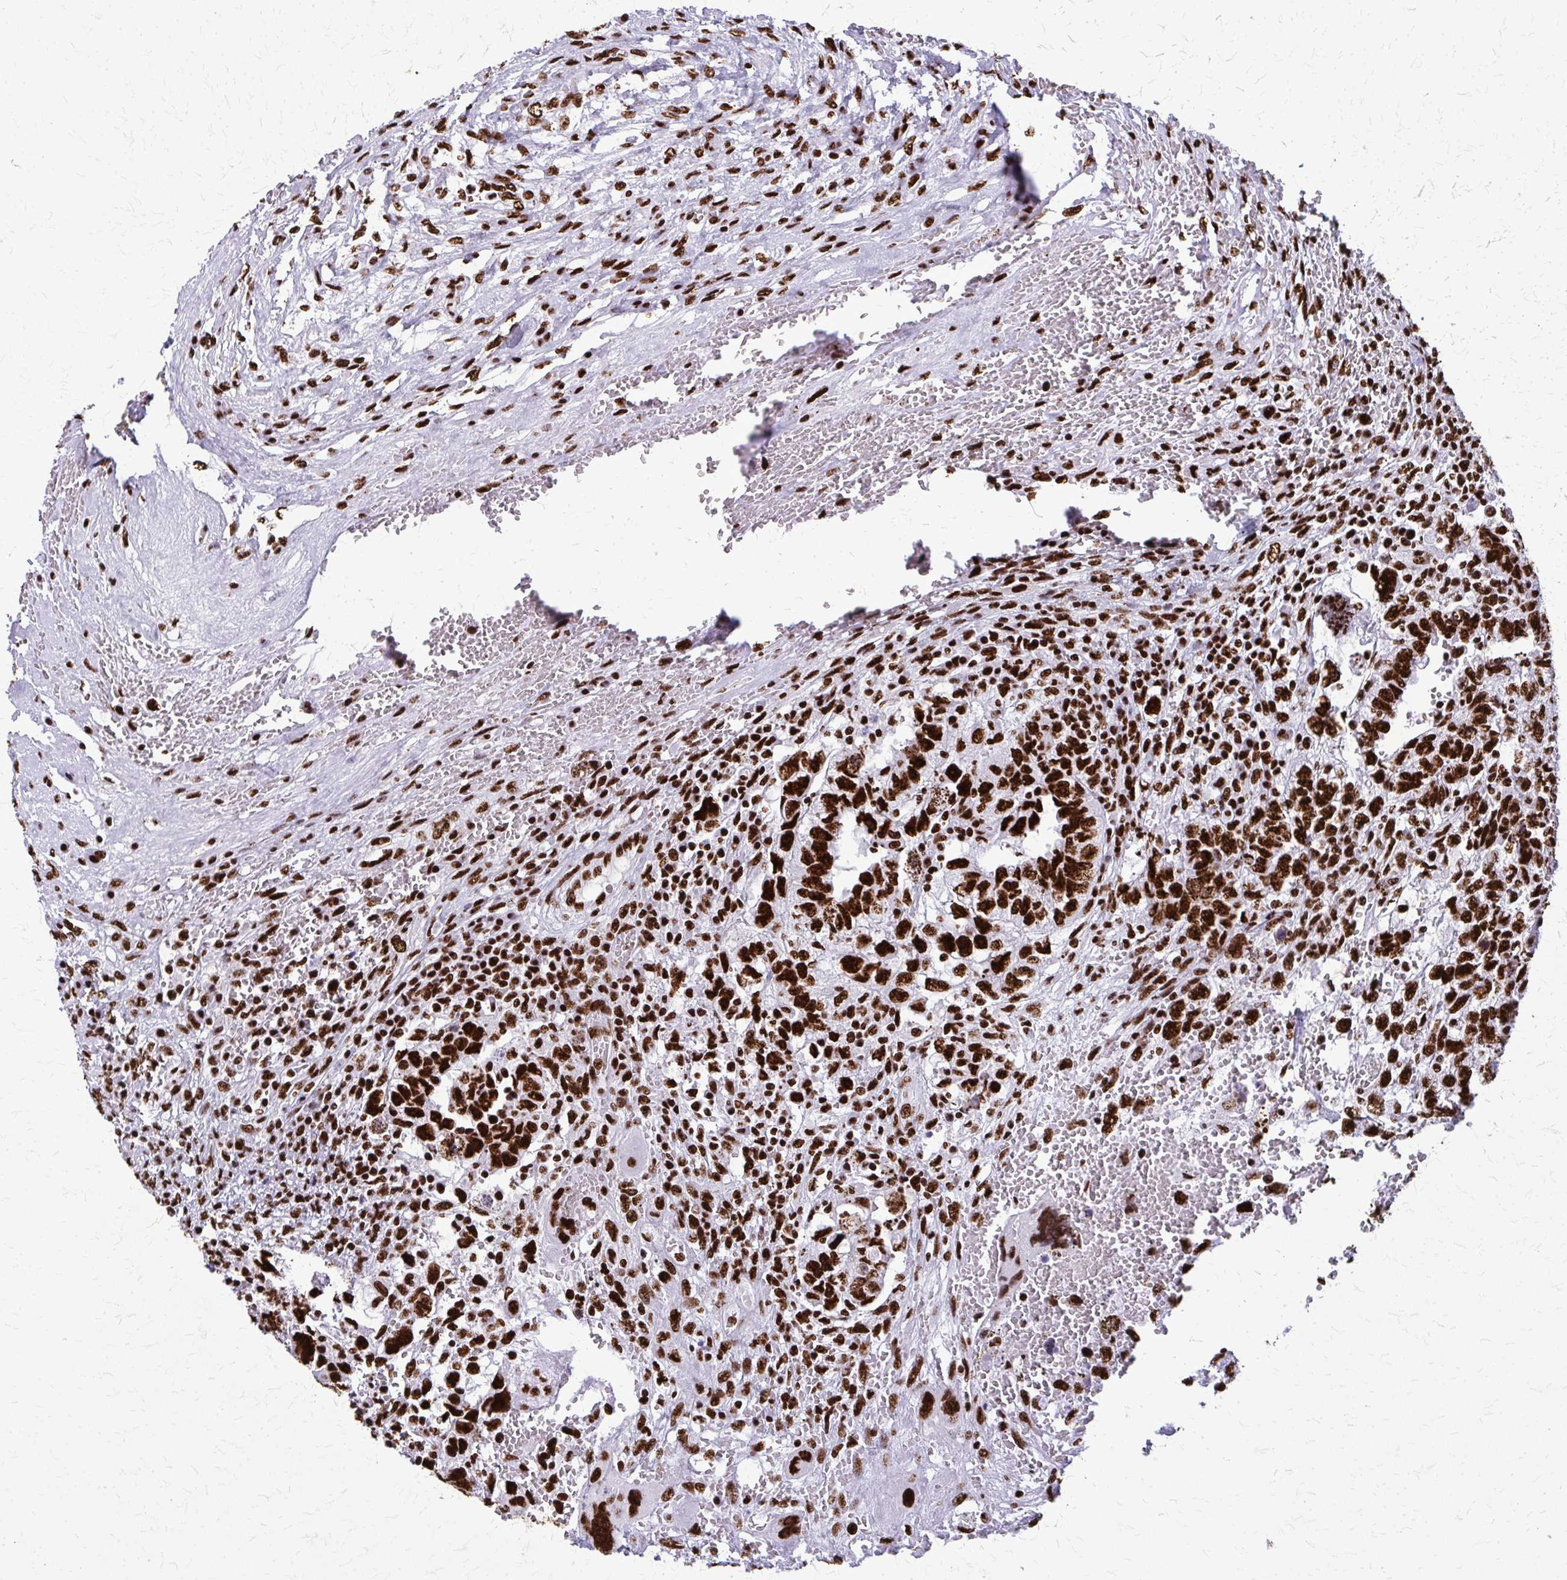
{"staining": {"intensity": "strong", "quantity": ">75%", "location": "nuclear"}, "tissue": "testis cancer", "cell_type": "Tumor cells", "image_type": "cancer", "snomed": [{"axis": "morphology", "description": "Carcinoma, Embryonal, NOS"}, {"axis": "topography", "description": "Testis"}], "caption": "Protein staining shows strong nuclear expression in approximately >75% of tumor cells in embryonal carcinoma (testis).", "gene": "SFPQ", "patient": {"sex": "male", "age": 26}}